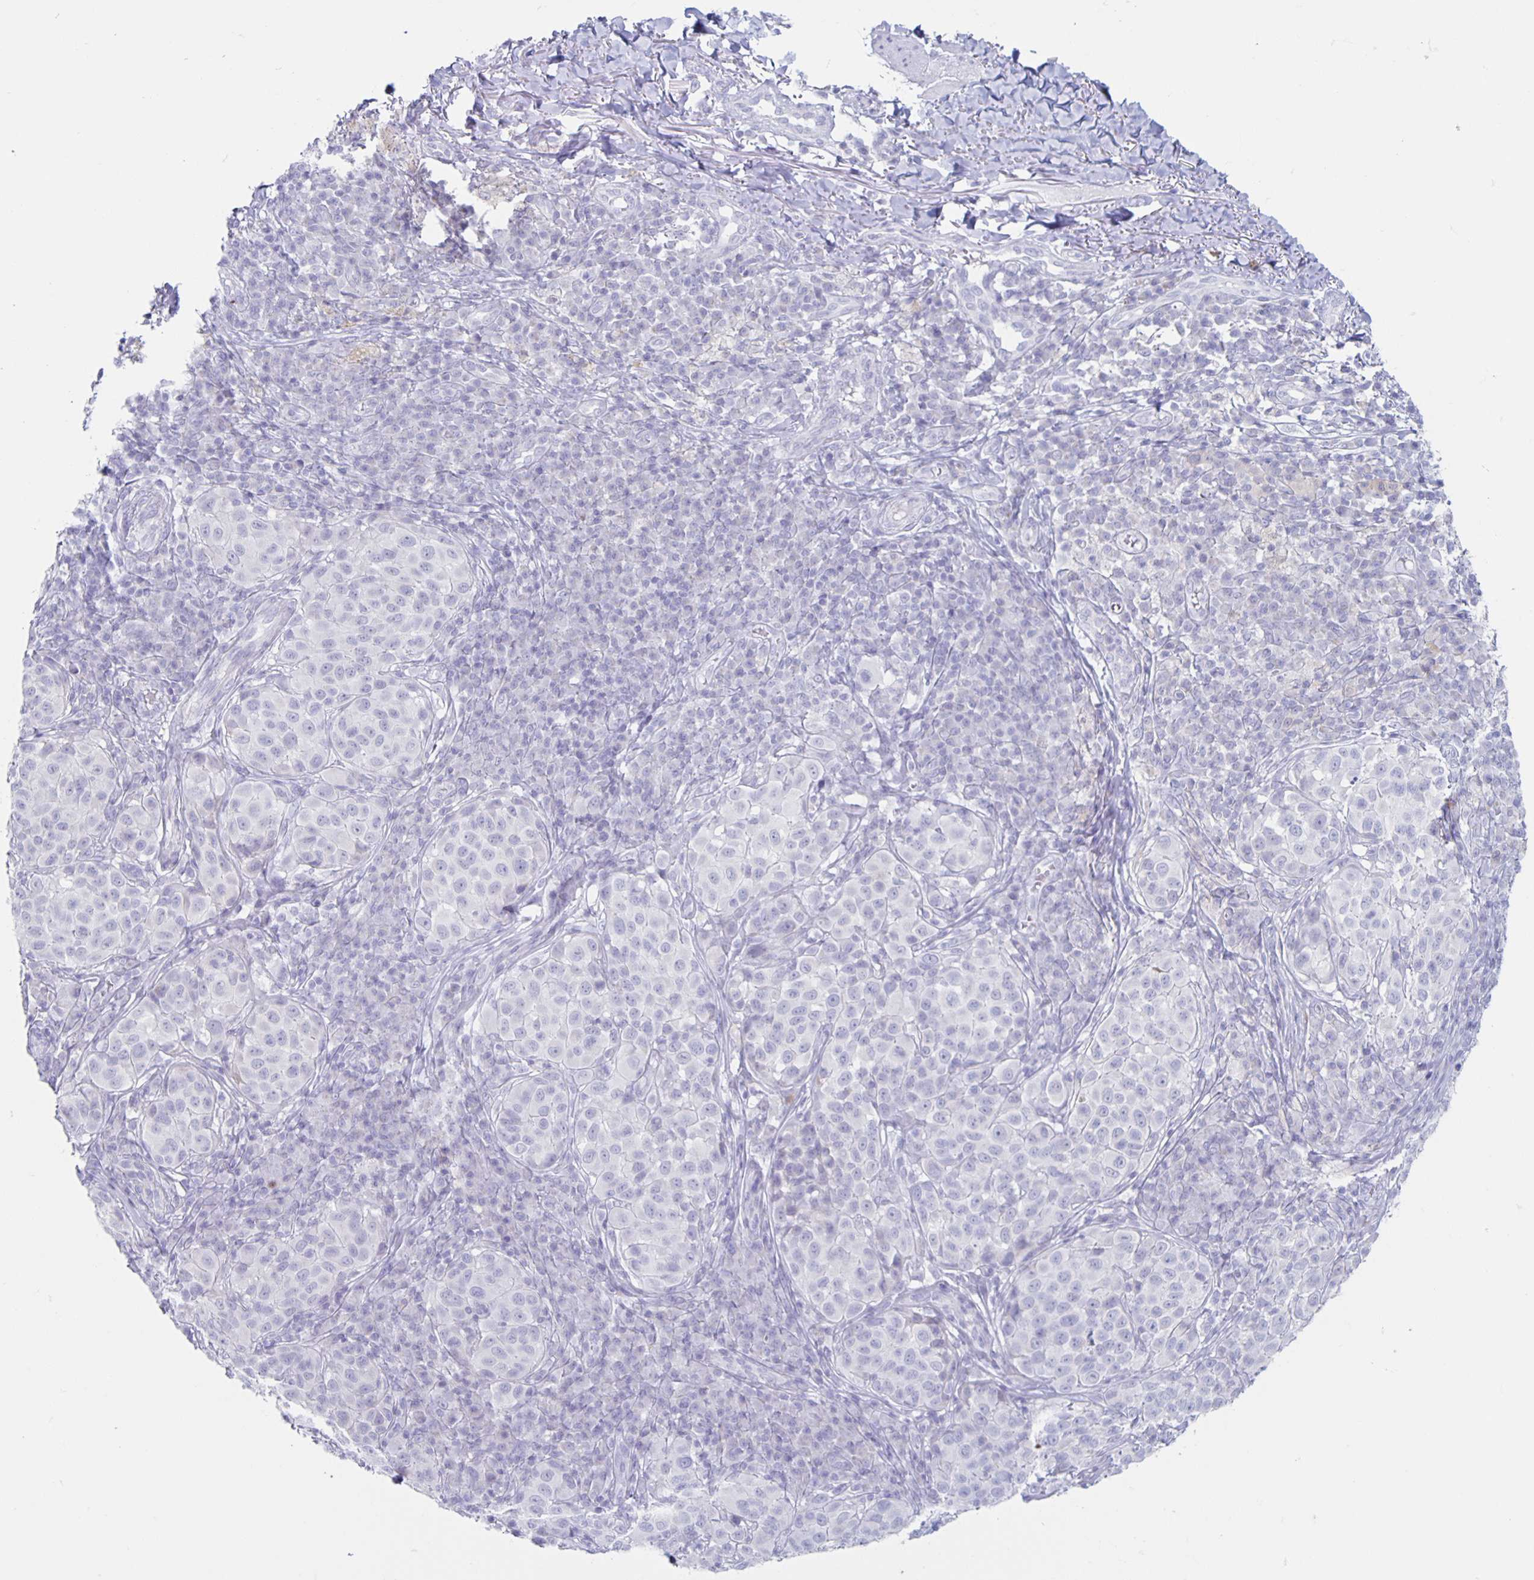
{"staining": {"intensity": "negative", "quantity": "none", "location": "none"}, "tissue": "melanoma", "cell_type": "Tumor cells", "image_type": "cancer", "snomed": [{"axis": "morphology", "description": "Malignant melanoma, NOS"}, {"axis": "topography", "description": "Skin"}], "caption": "IHC image of neoplastic tissue: melanoma stained with DAB reveals no significant protein expression in tumor cells.", "gene": "CT45A5", "patient": {"sex": "male", "age": 38}}